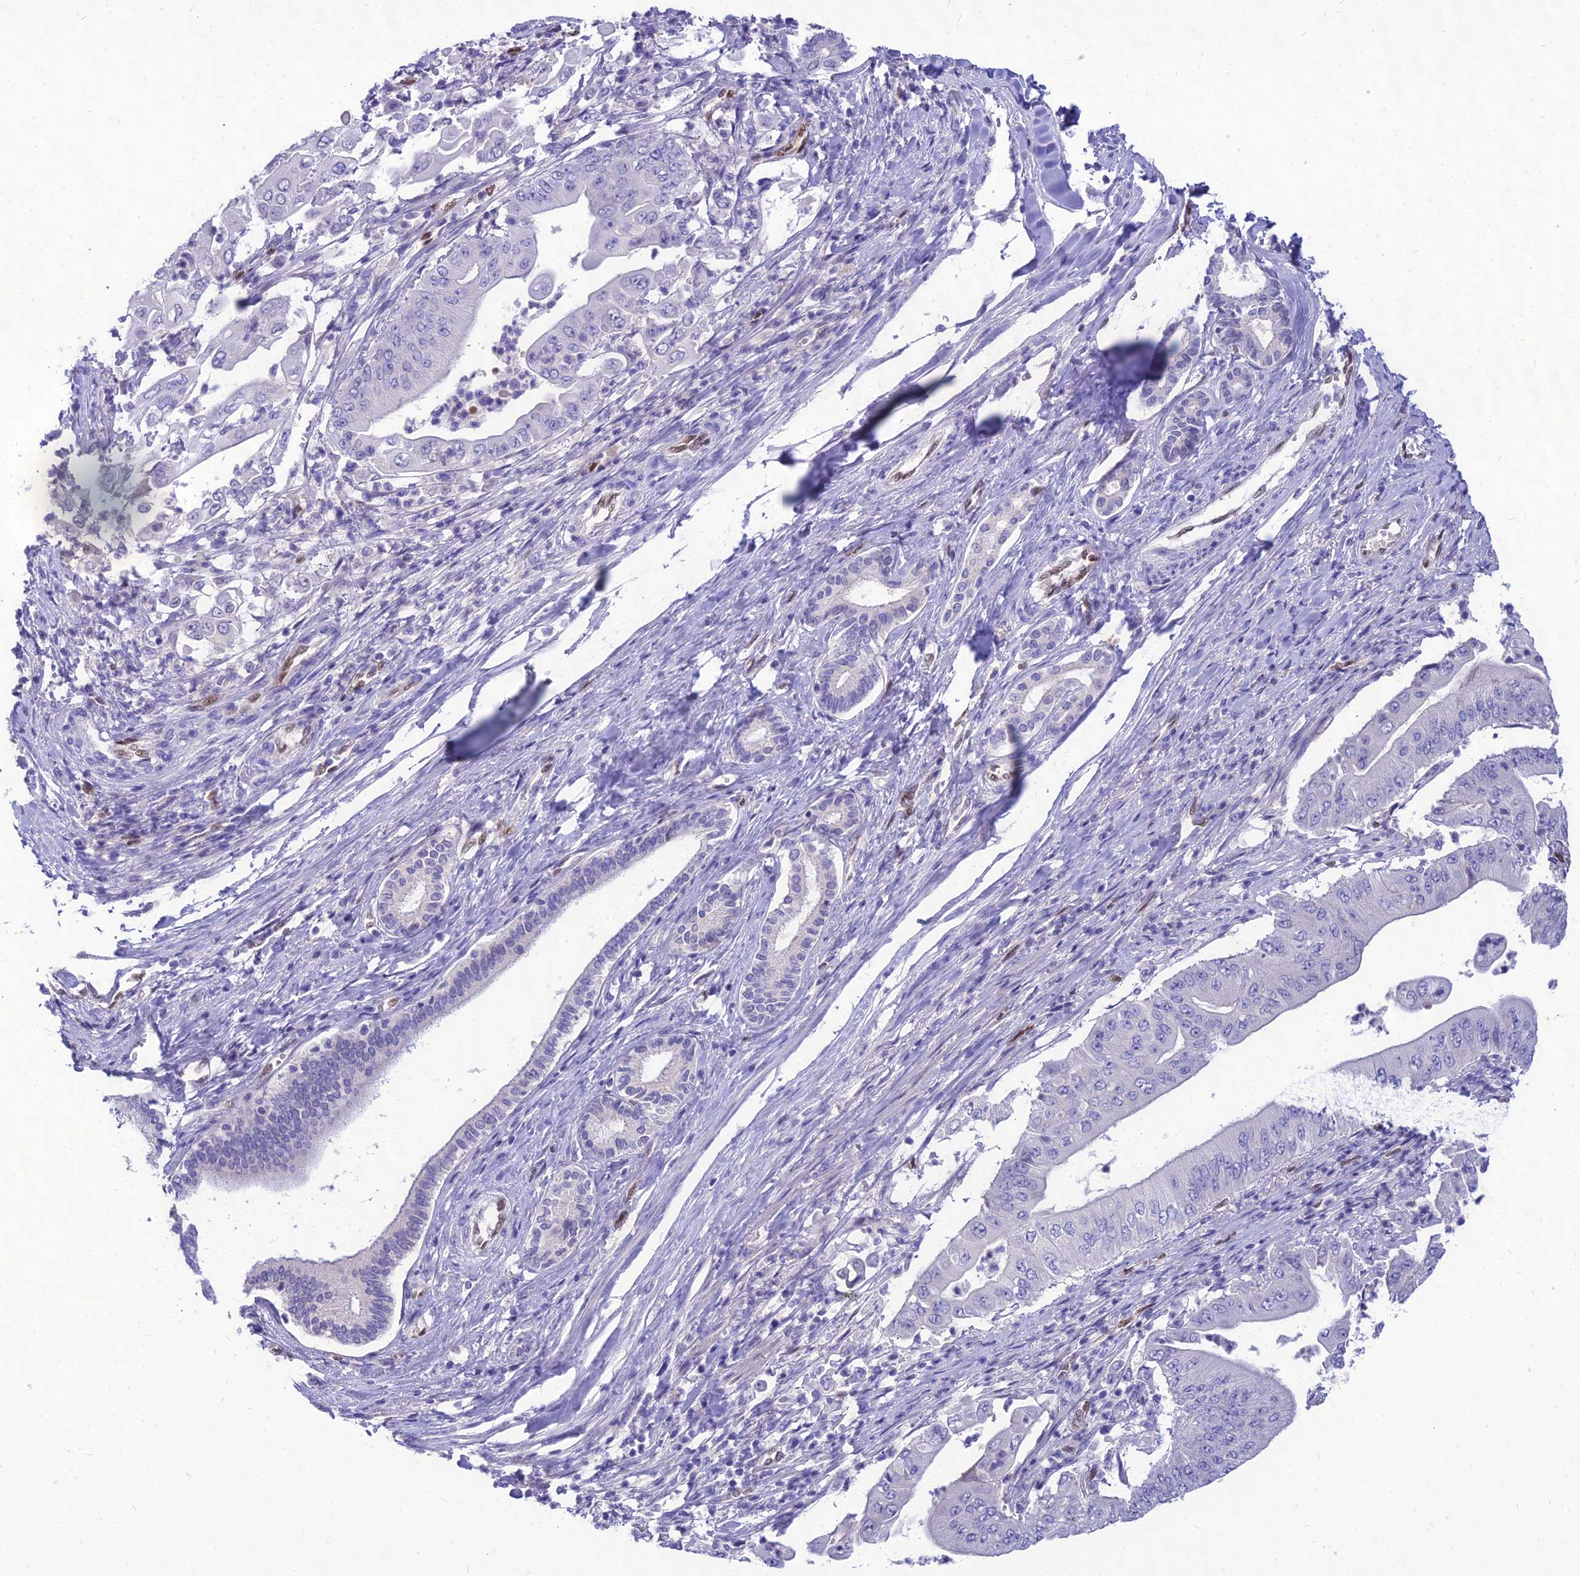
{"staining": {"intensity": "negative", "quantity": "none", "location": "none"}, "tissue": "pancreatic cancer", "cell_type": "Tumor cells", "image_type": "cancer", "snomed": [{"axis": "morphology", "description": "Adenocarcinoma, NOS"}, {"axis": "topography", "description": "Pancreas"}], "caption": "Immunohistochemistry (IHC) of pancreatic adenocarcinoma displays no expression in tumor cells. The staining is performed using DAB (3,3'-diaminobenzidine) brown chromogen with nuclei counter-stained in using hematoxylin.", "gene": "NOVA2", "patient": {"sex": "female", "age": 77}}